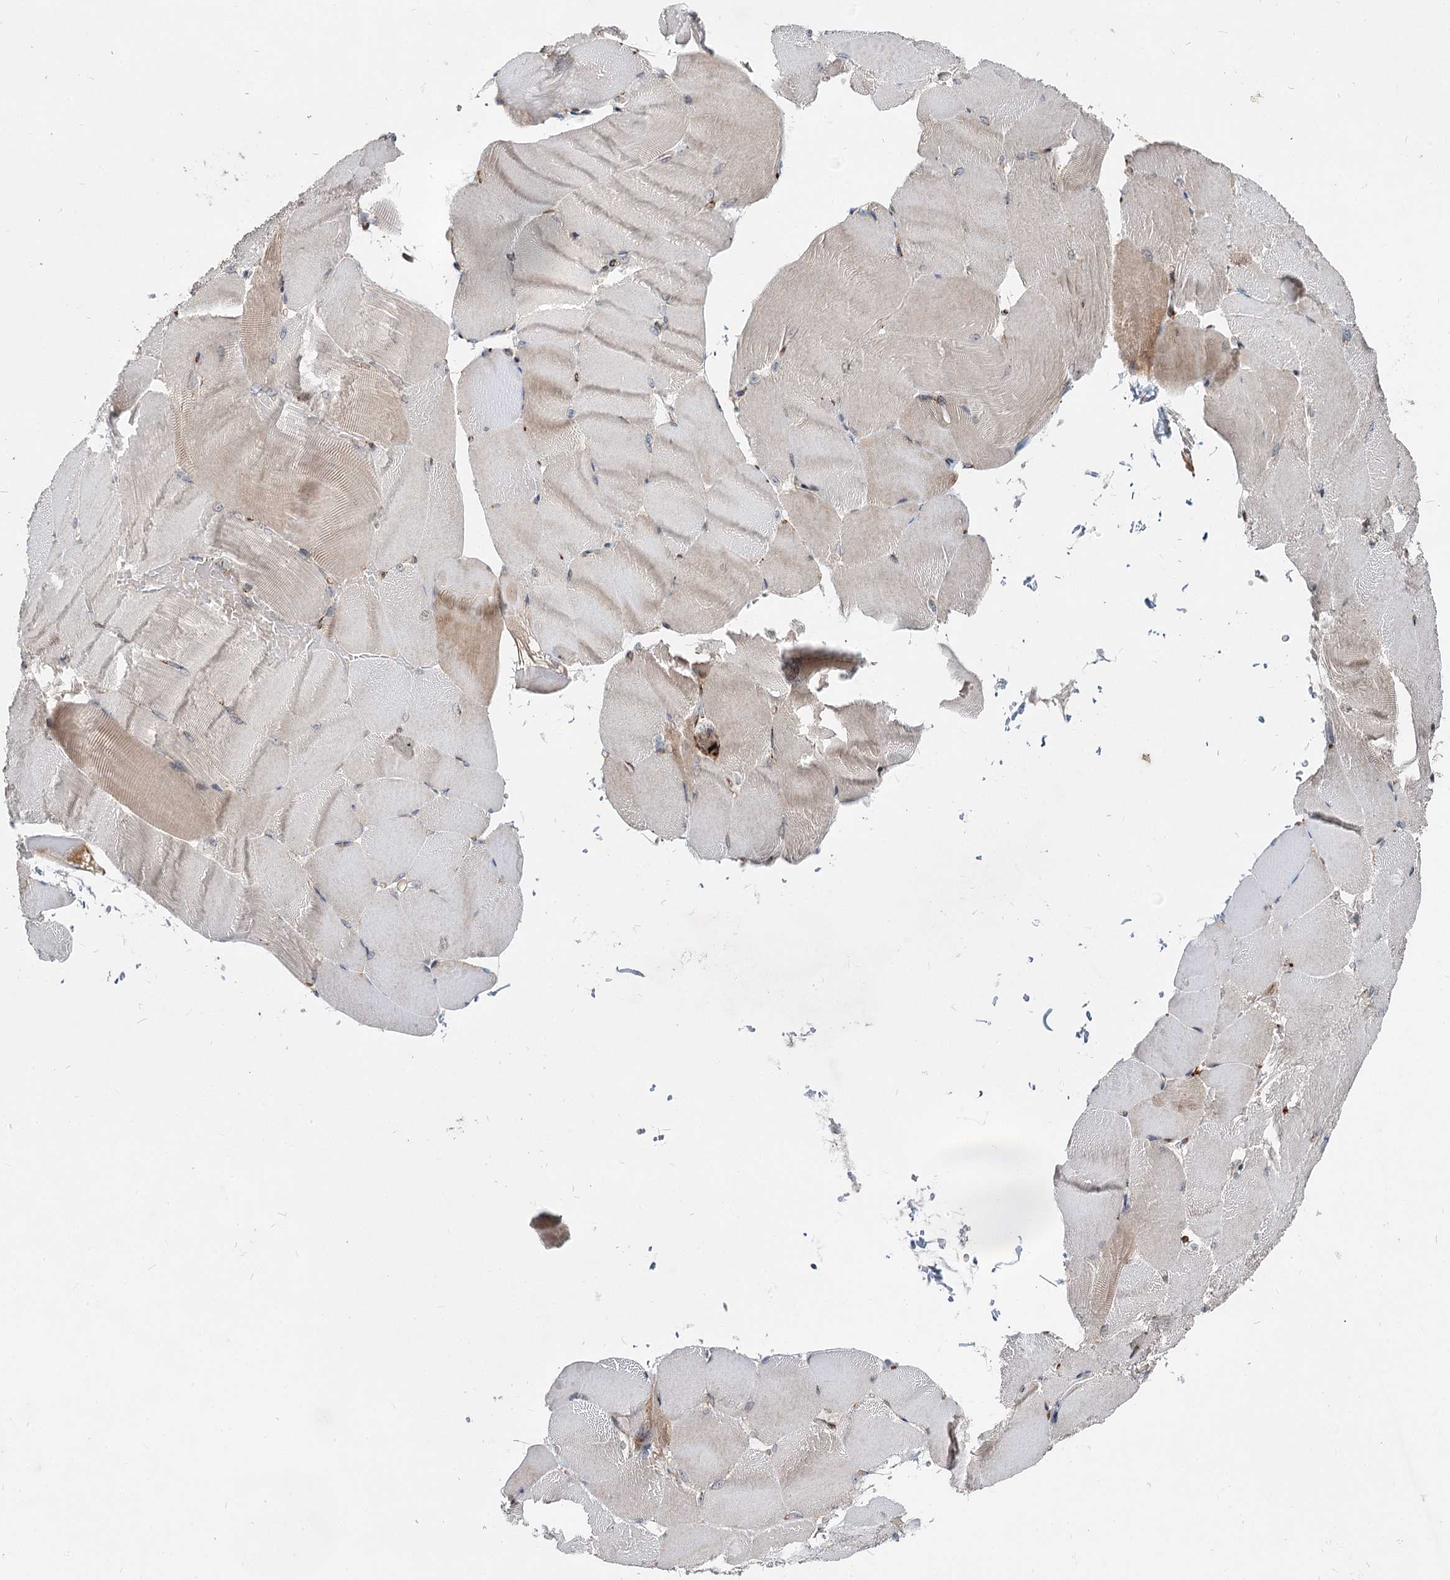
{"staining": {"intensity": "weak", "quantity": "25%-75%", "location": "cytoplasmic/membranous"}, "tissue": "skeletal muscle", "cell_type": "Myocytes", "image_type": "normal", "snomed": [{"axis": "morphology", "description": "Normal tissue, NOS"}, {"axis": "topography", "description": "Skeletal muscle"}, {"axis": "topography", "description": "Parathyroid gland"}], "caption": "Protein positivity by immunohistochemistry shows weak cytoplasmic/membranous expression in approximately 25%-75% of myocytes in benign skeletal muscle.", "gene": "SPART", "patient": {"sex": "female", "age": 37}}